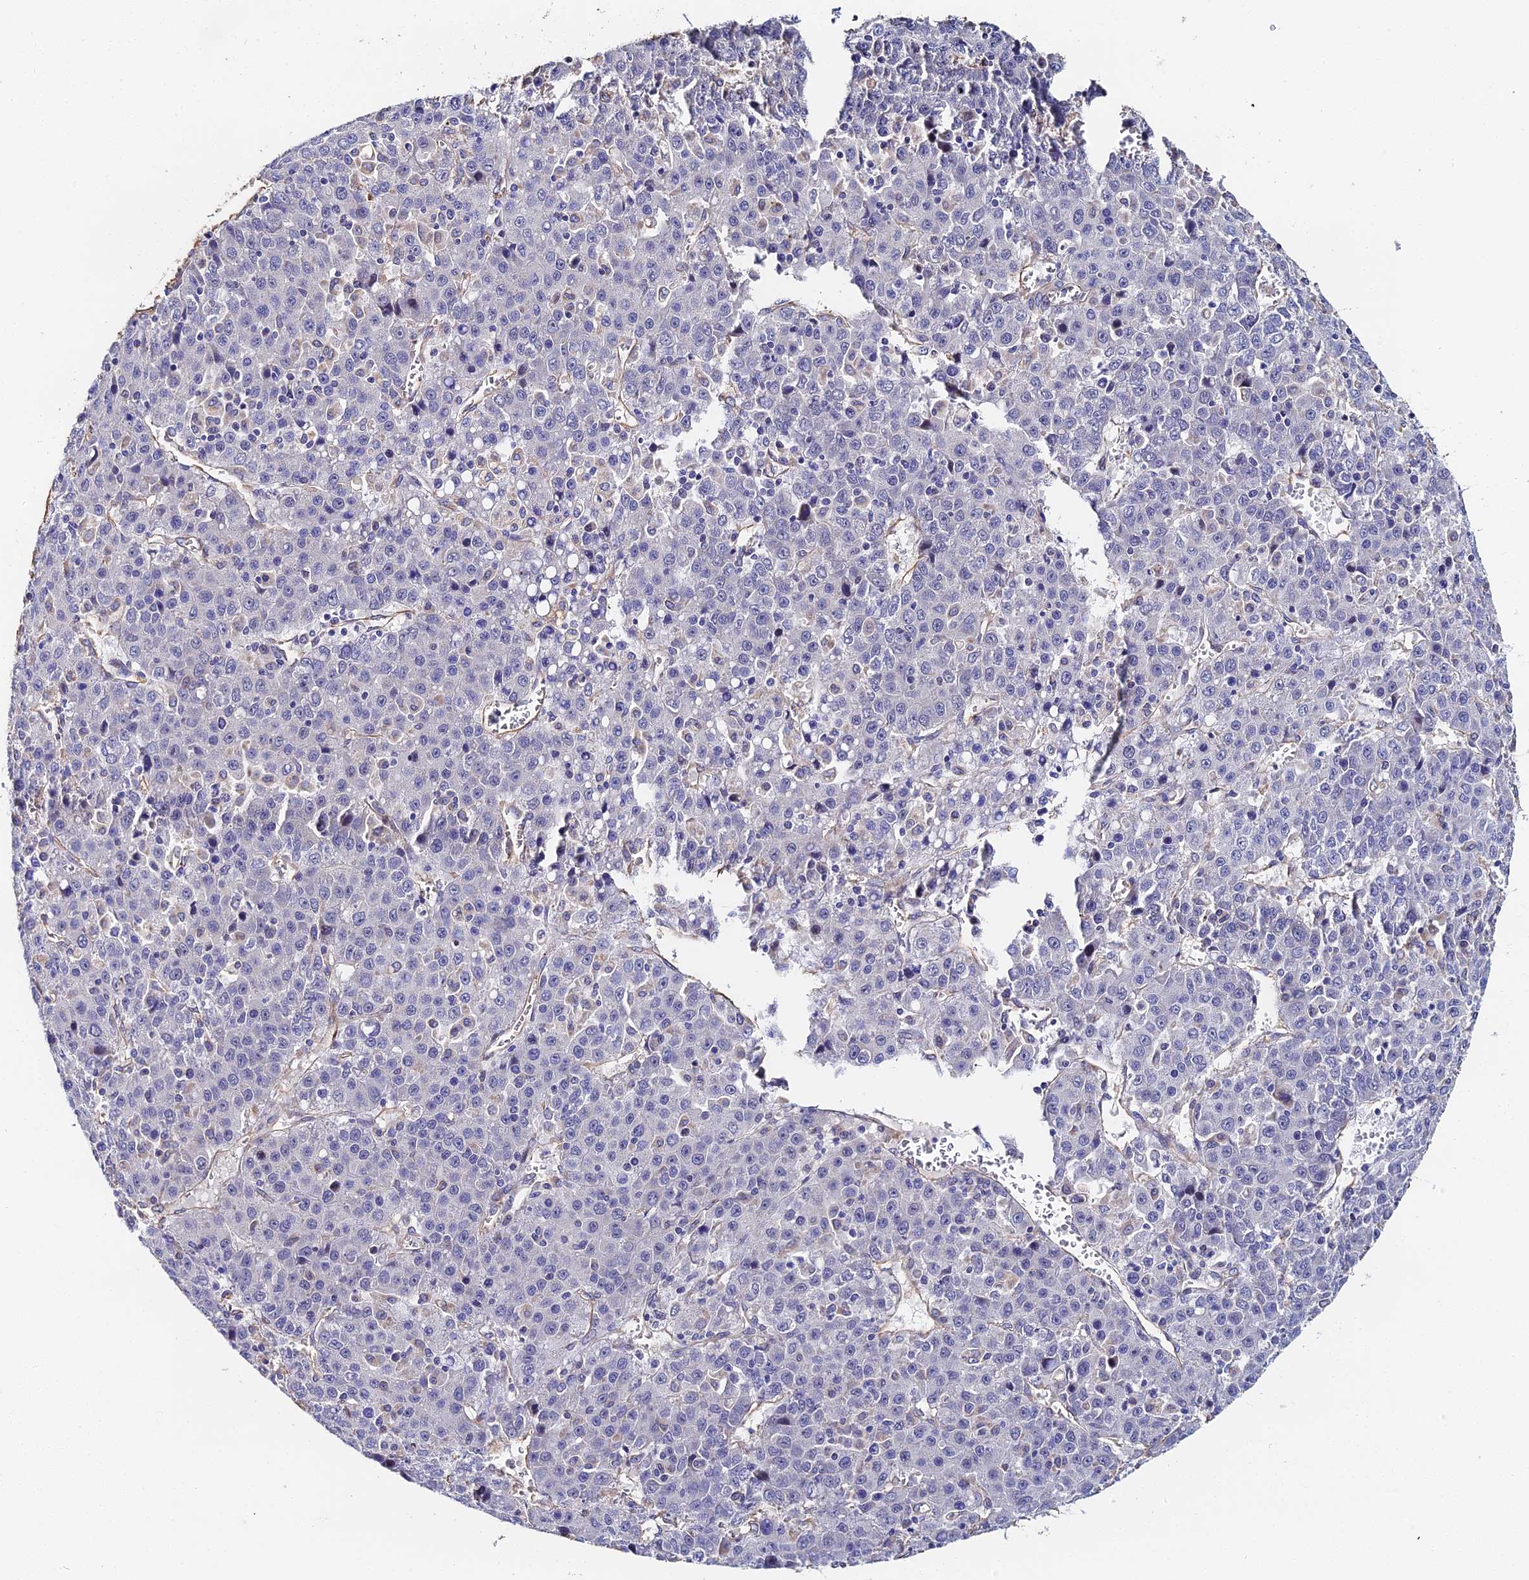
{"staining": {"intensity": "negative", "quantity": "none", "location": "none"}, "tissue": "liver cancer", "cell_type": "Tumor cells", "image_type": "cancer", "snomed": [{"axis": "morphology", "description": "Carcinoma, Hepatocellular, NOS"}, {"axis": "topography", "description": "Liver"}], "caption": "A high-resolution photomicrograph shows immunohistochemistry (IHC) staining of liver hepatocellular carcinoma, which reveals no significant staining in tumor cells. Brightfield microscopy of IHC stained with DAB (3,3'-diaminobenzidine) (brown) and hematoxylin (blue), captured at high magnification.", "gene": "ENSG00000268674", "patient": {"sex": "female", "age": 53}}